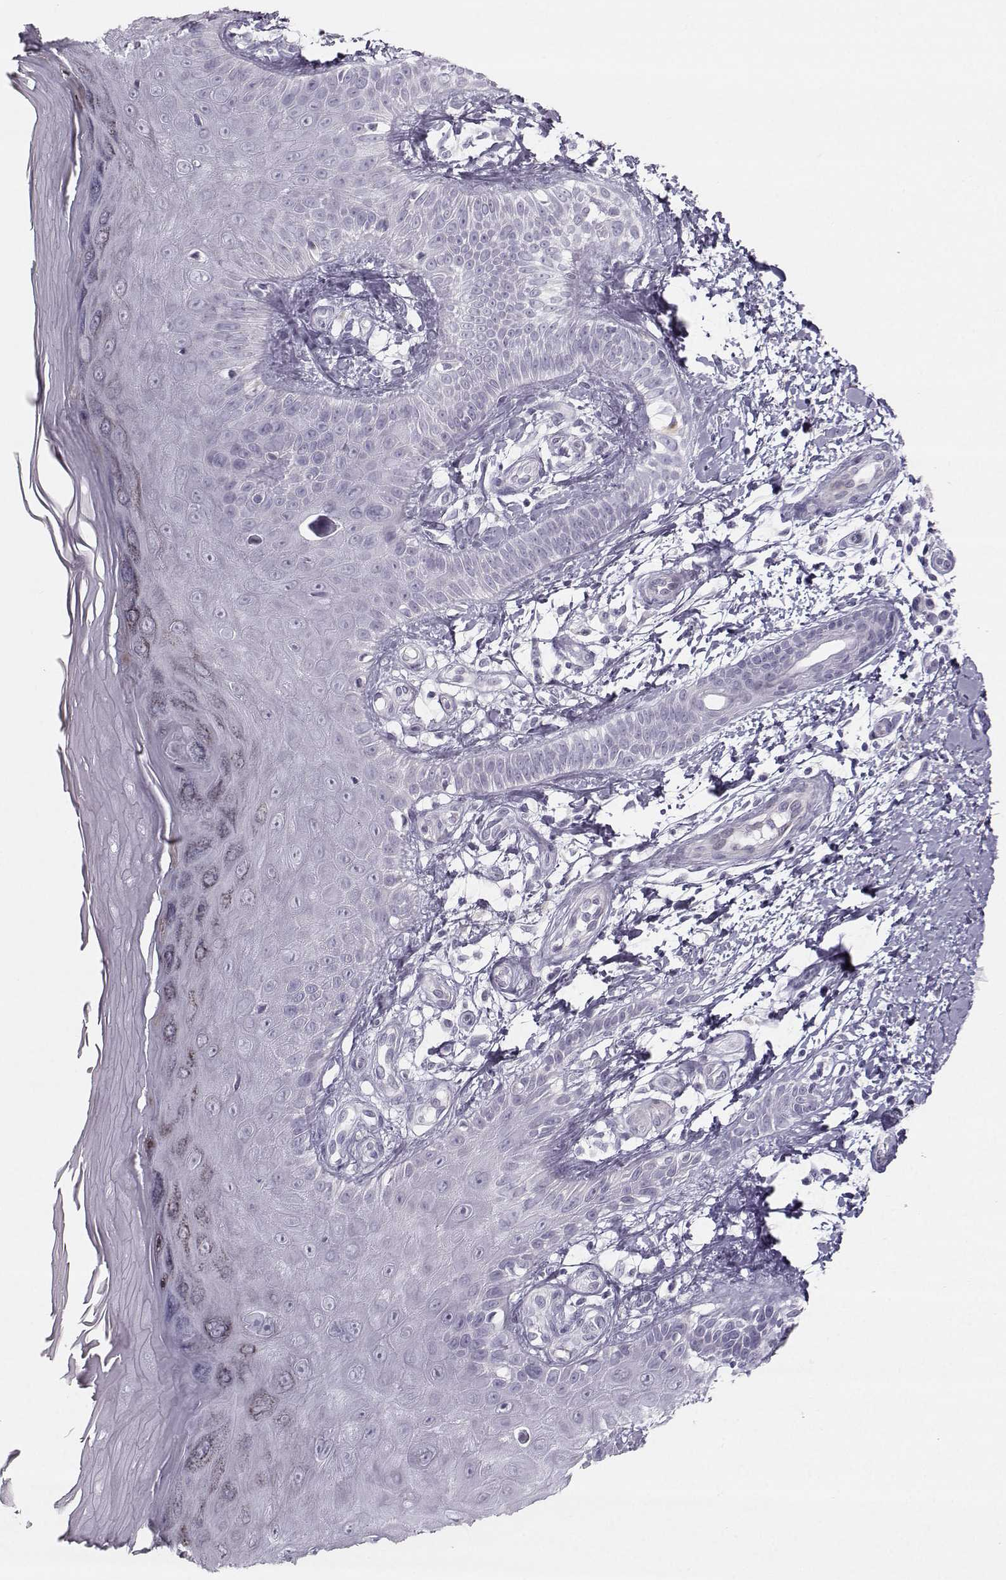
{"staining": {"intensity": "negative", "quantity": "none", "location": "none"}, "tissue": "skin", "cell_type": "Fibroblasts", "image_type": "normal", "snomed": [{"axis": "morphology", "description": "Normal tissue, NOS"}, {"axis": "morphology", "description": "Inflammation, NOS"}, {"axis": "morphology", "description": "Fibrosis, NOS"}, {"axis": "topography", "description": "Skin"}], "caption": "Immunohistochemistry (IHC) histopathology image of benign skin: human skin stained with DAB exhibits no significant protein expression in fibroblasts. (DAB IHC with hematoxylin counter stain).", "gene": "CASR", "patient": {"sex": "male", "age": 71}}